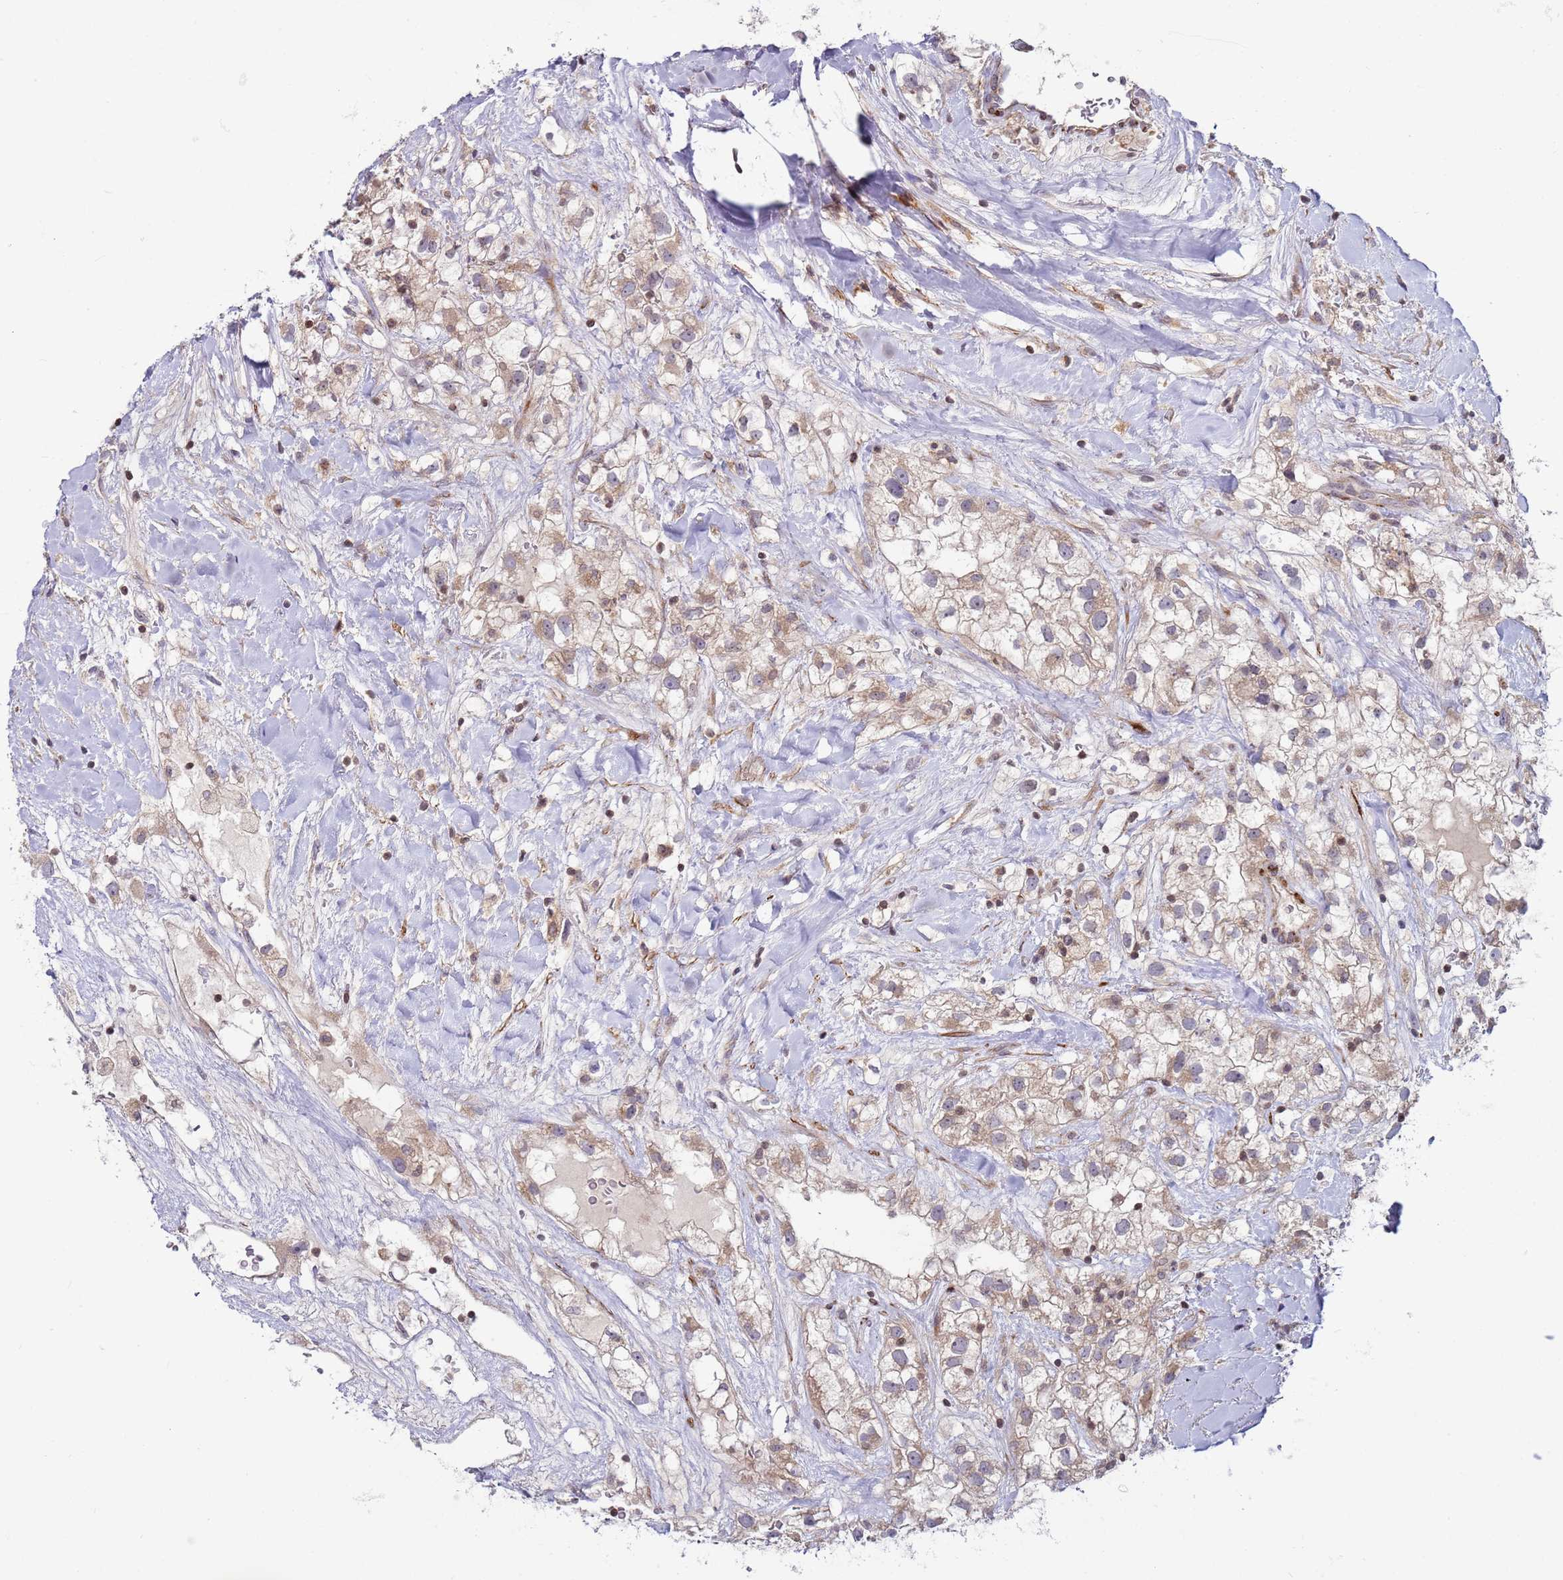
{"staining": {"intensity": "weak", "quantity": "<25%", "location": "cytoplasmic/membranous"}, "tissue": "renal cancer", "cell_type": "Tumor cells", "image_type": "cancer", "snomed": [{"axis": "morphology", "description": "Adenocarcinoma, NOS"}, {"axis": "topography", "description": "Kidney"}], "caption": "Tumor cells show no significant expression in renal cancer (adenocarcinoma). The staining is performed using DAB brown chromogen with nuclei counter-stained in using hematoxylin.", "gene": "SNAPC4", "patient": {"sex": "male", "age": 59}}